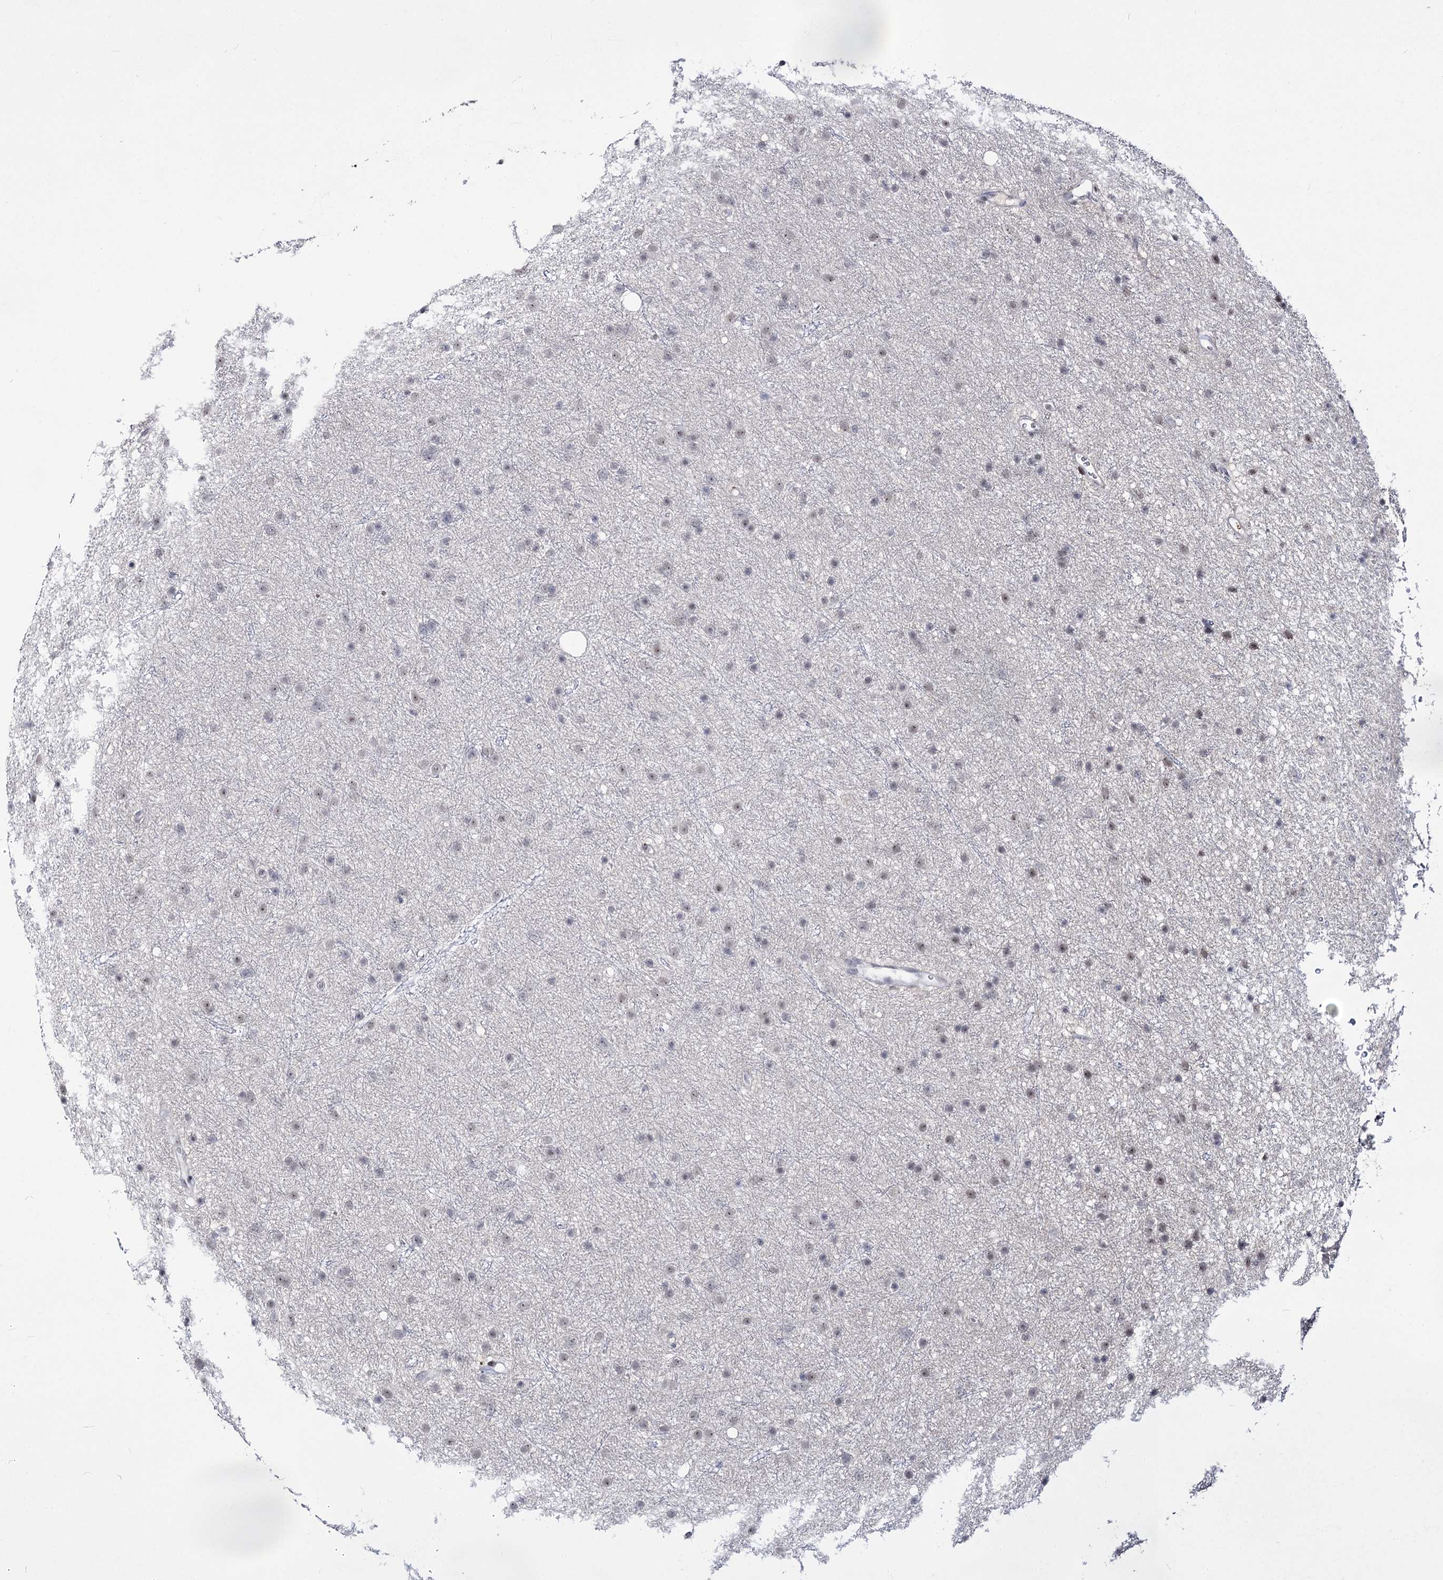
{"staining": {"intensity": "negative", "quantity": "none", "location": "none"}, "tissue": "glioma", "cell_type": "Tumor cells", "image_type": "cancer", "snomed": [{"axis": "morphology", "description": "Glioma, malignant, Low grade"}, {"axis": "topography", "description": "Cerebral cortex"}], "caption": "Micrograph shows no protein staining in tumor cells of malignant glioma (low-grade) tissue.", "gene": "STOX1", "patient": {"sex": "female", "age": 39}}